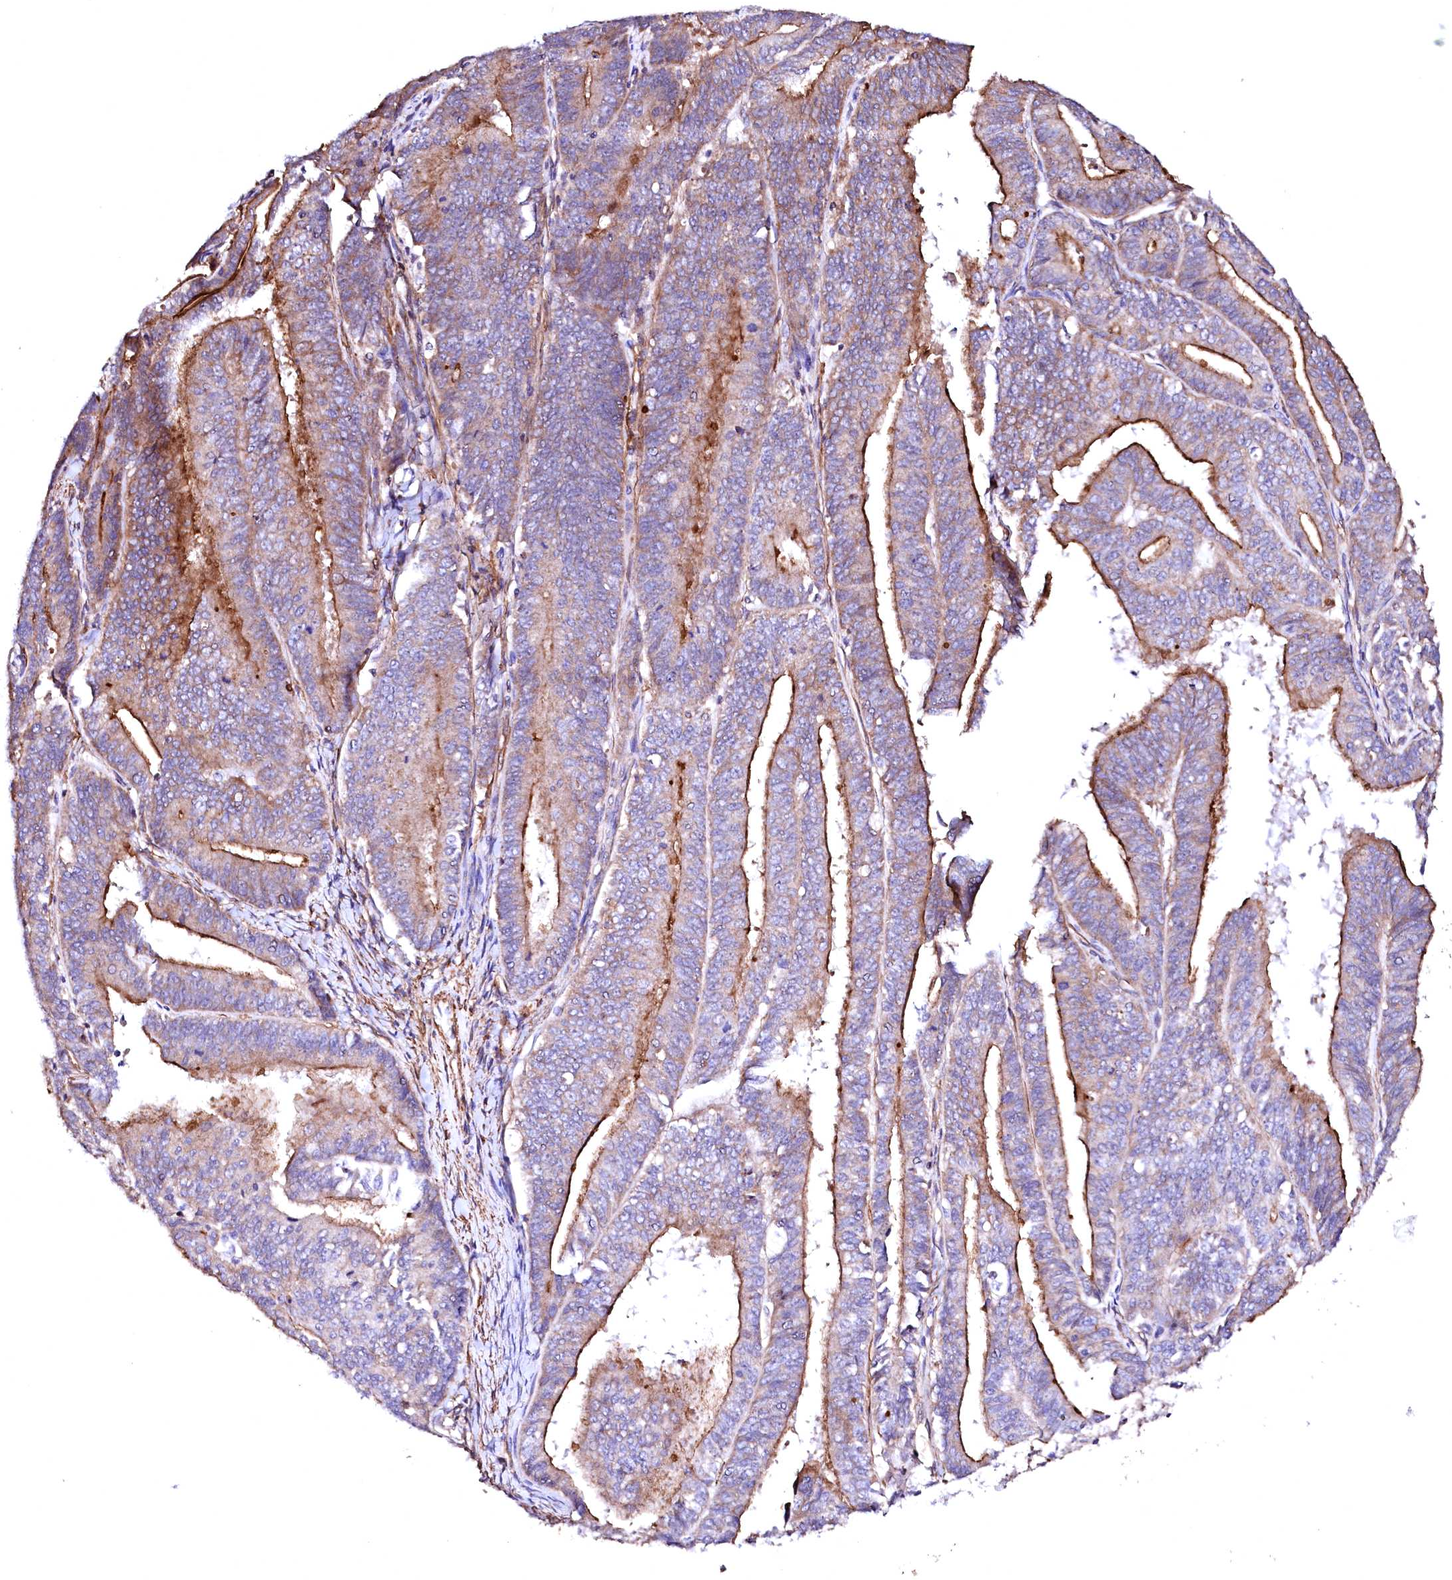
{"staining": {"intensity": "strong", "quantity": ">75%", "location": "cytoplasmic/membranous"}, "tissue": "endometrial cancer", "cell_type": "Tumor cells", "image_type": "cancer", "snomed": [{"axis": "morphology", "description": "Adenocarcinoma, NOS"}, {"axis": "topography", "description": "Endometrium"}], "caption": "High-magnification brightfield microscopy of endometrial adenocarcinoma stained with DAB (3,3'-diaminobenzidine) (brown) and counterstained with hematoxylin (blue). tumor cells exhibit strong cytoplasmic/membranous expression is identified in approximately>75% of cells.", "gene": "GPR176", "patient": {"sex": "female", "age": 73}}